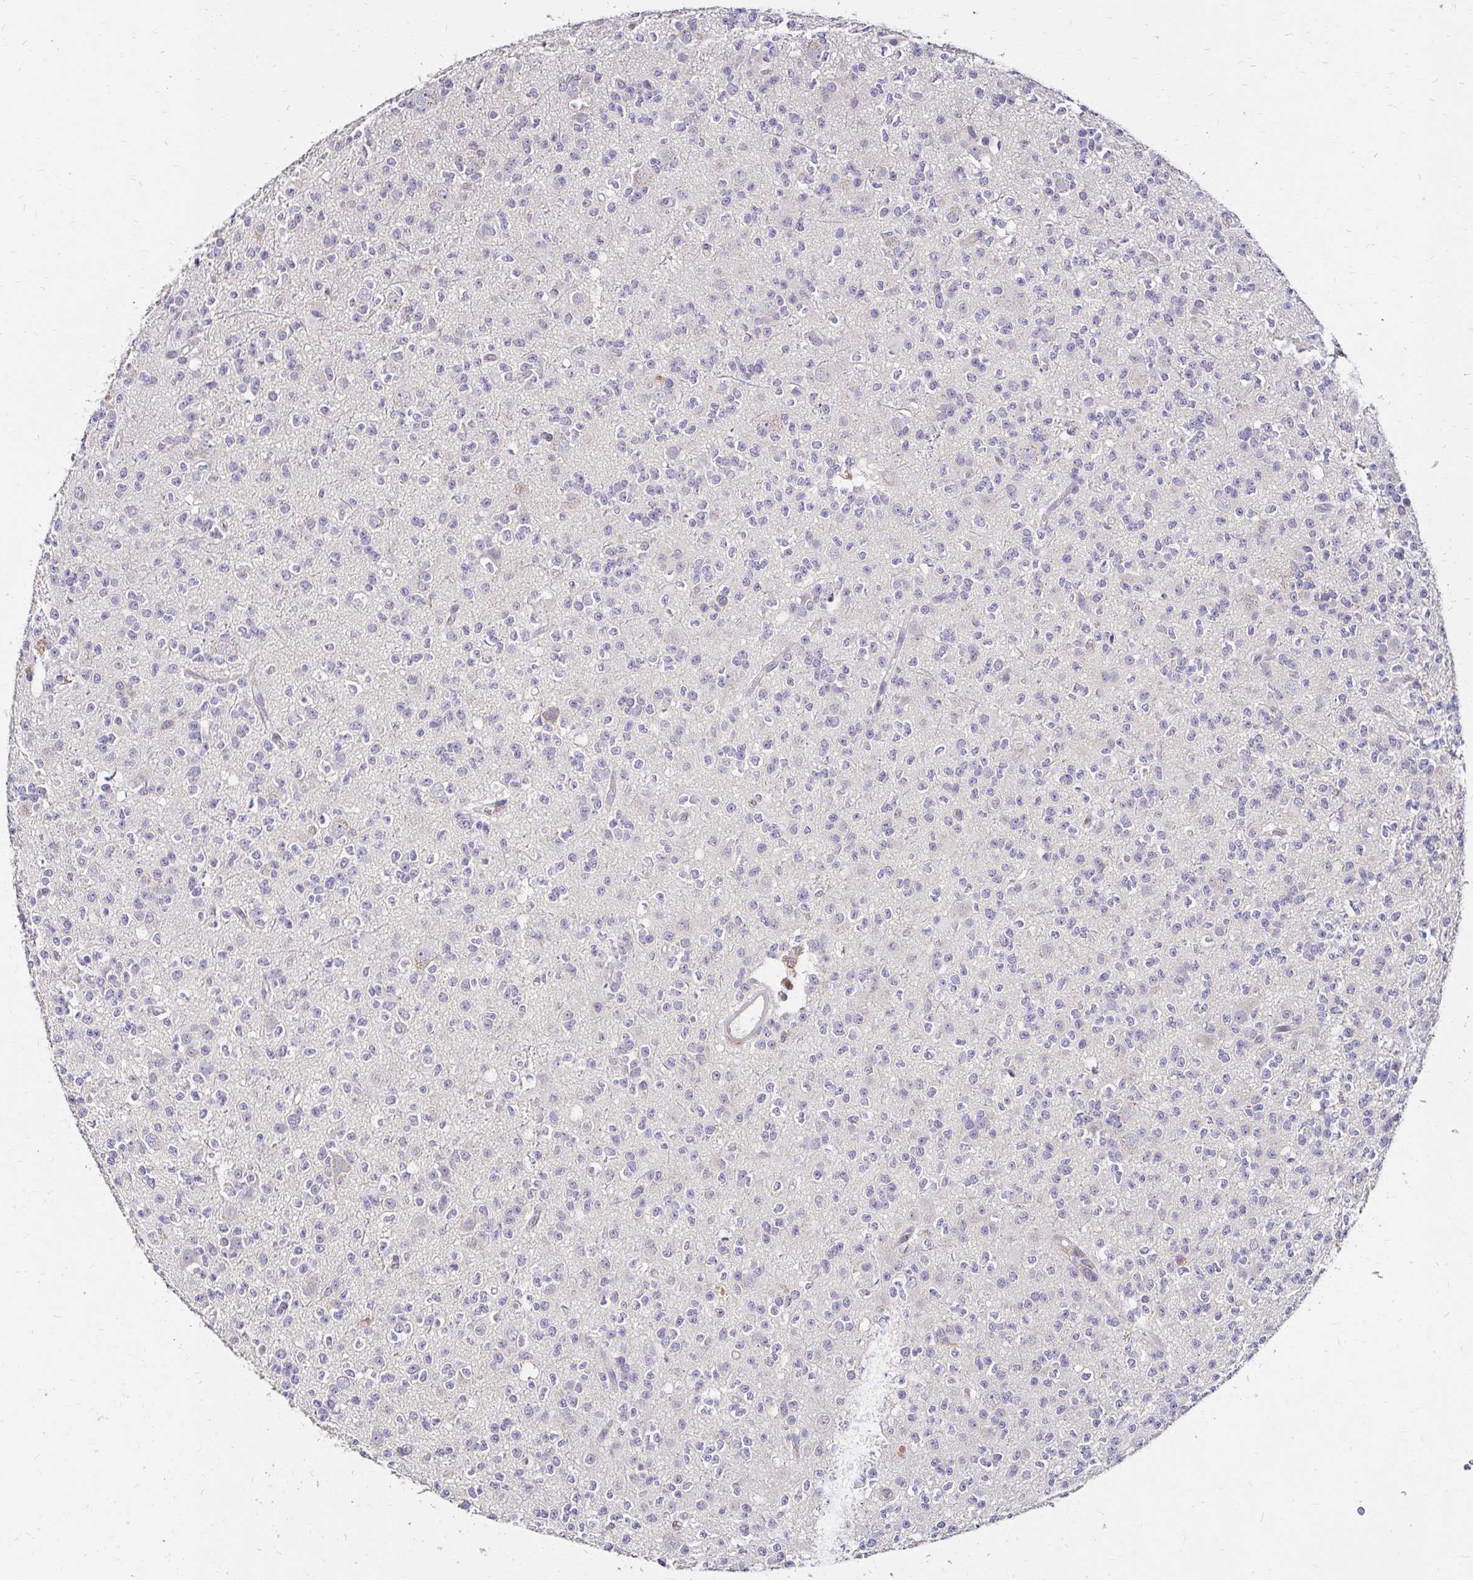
{"staining": {"intensity": "negative", "quantity": "none", "location": "none"}, "tissue": "glioma", "cell_type": "Tumor cells", "image_type": "cancer", "snomed": [{"axis": "morphology", "description": "Glioma, malignant, High grade"}, {"axis": "topography", "description": "Brain"}], "caption": "Photomicrograph shows no significant protein positivity in tumor cells of glioma.", "gene": "PRIMA1", "patient": {"sex": "male", "age": 36}}